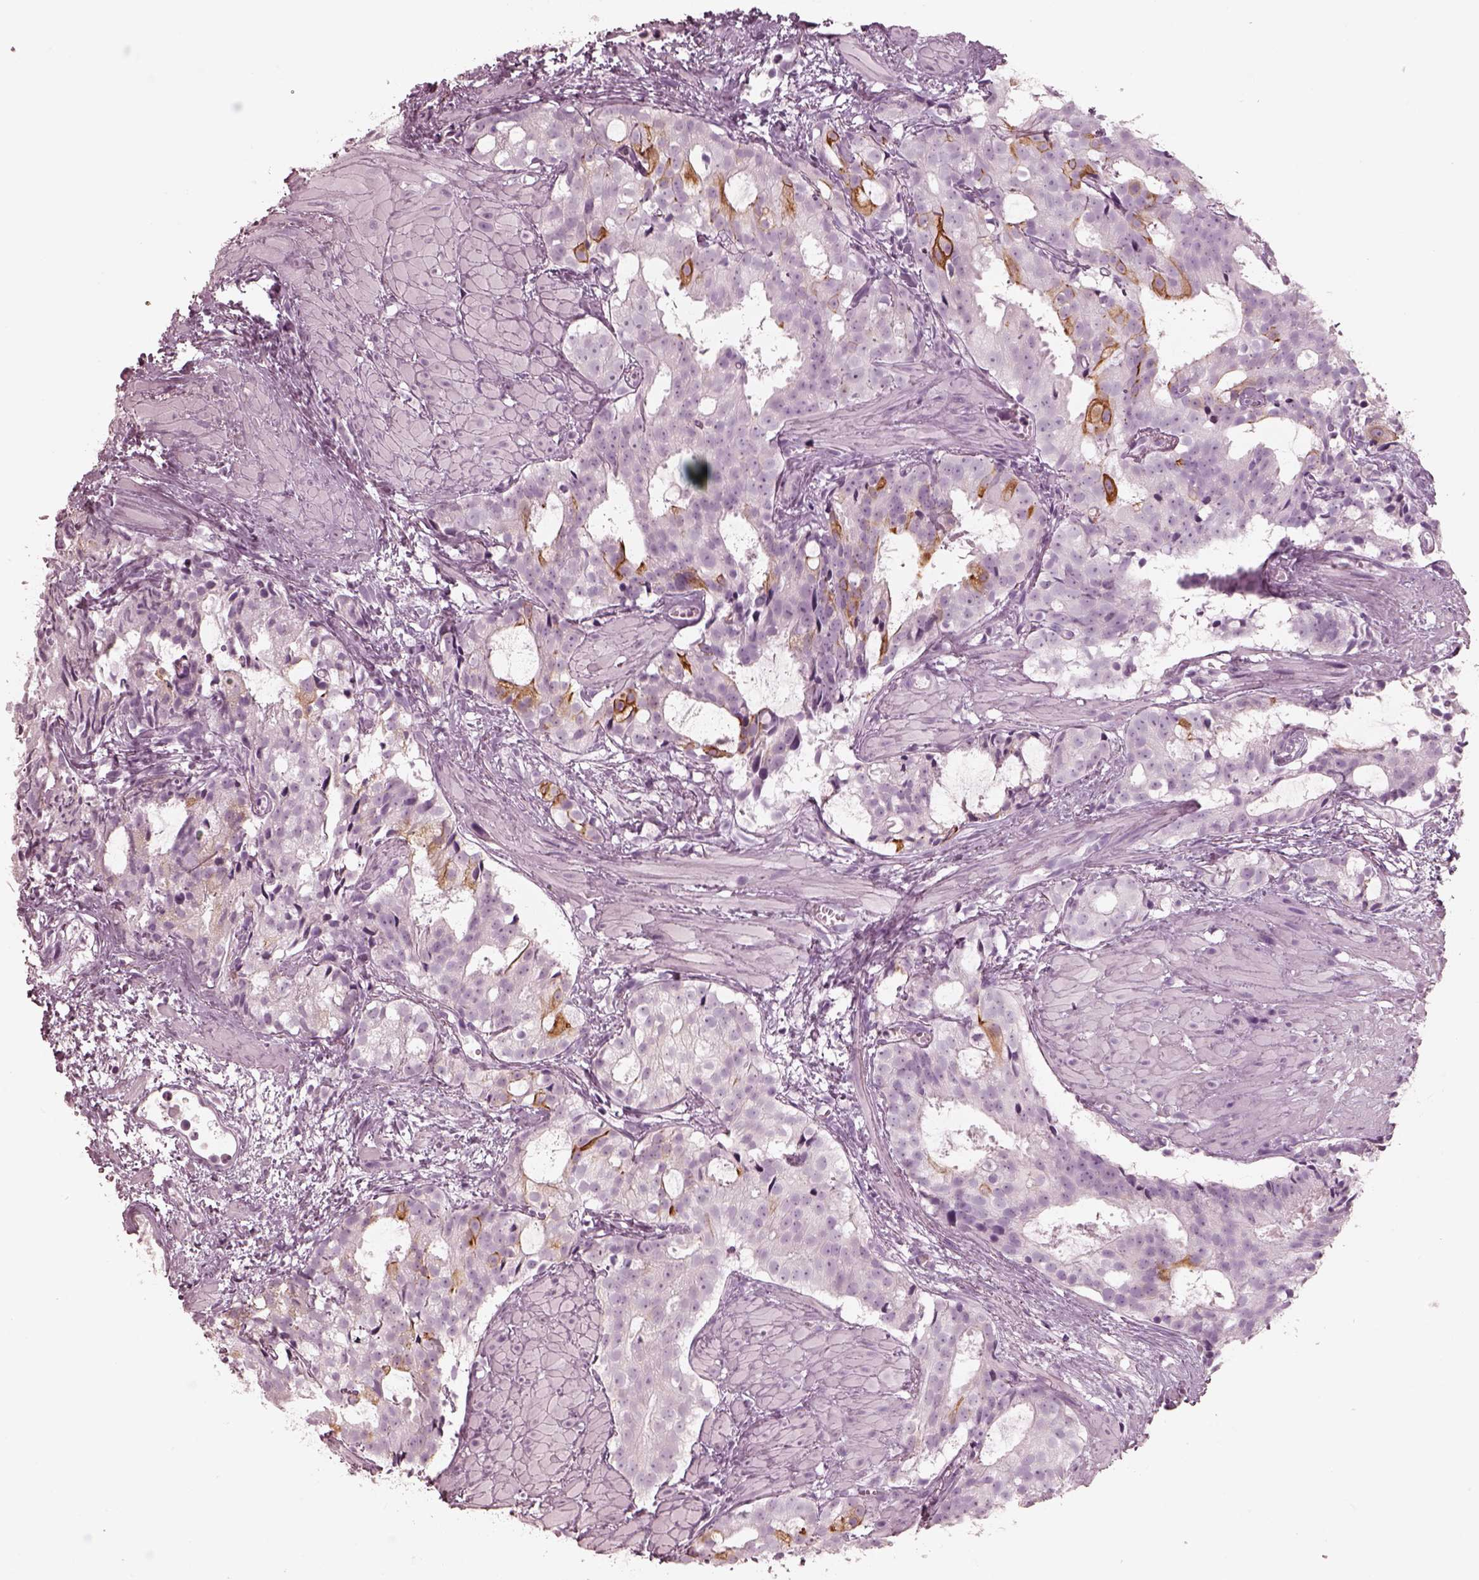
{"staining": {"intensity": "moderate", "quantity": "<25%", "location": "cytoplasmic/membranous"}, "tissue": "prostate cancer", "cell_type": "Tumor cells", "image_type": "cancer", "snomed": [{"axis": "morphology", "description": "Adenocarcinoma, High grade"}, {"axis": "topography", "description": "Prostate"}], "caption": "Adenocarcinoma (high-grade) (prostate) stained with a brown dye reveals moderate cytoplasmic/membranous positive expression in about <25% of tumor cells.", "gene": "PON3", "patient": {"sex": "male", "age": 79}}